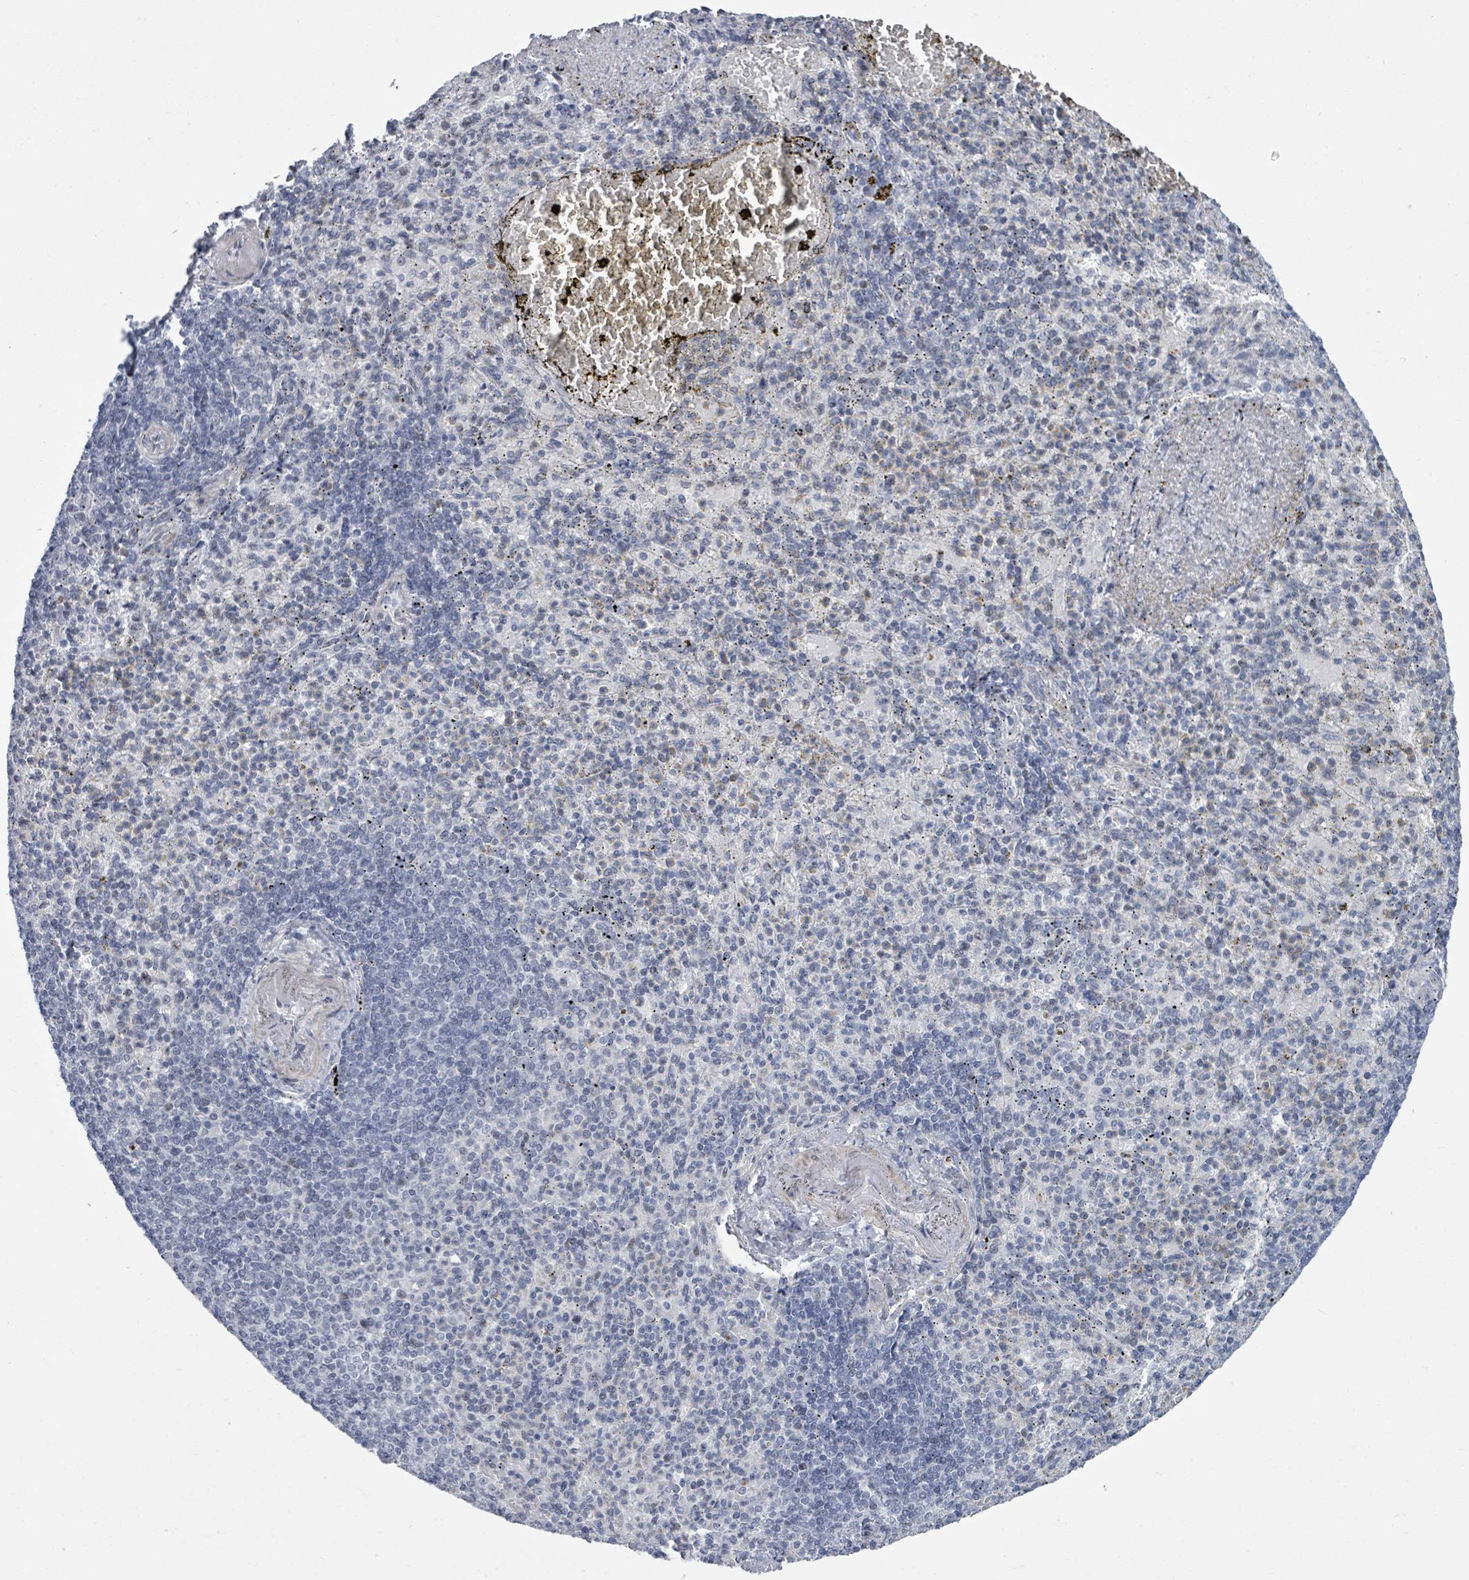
{"staining": {"intensity": "negative", "quantity": "none", "location": "none"}, "tissue": "spleen", "cell_type": "Cells in red pulp", "image_type": "normal", "snomed": [{"axis": "morphology", "description": "Normal tissue, NOS"}, {"axis": "topography", "description": "Spleen"}], "caption": "DAB (3,3'-diaminobenzidine) immunohistochemical staining of unremarkable human spleen displays no significant expression in cells in red pulp.", "gene": "CT45A10", "patient": {"sex": "female", "age": 74}}